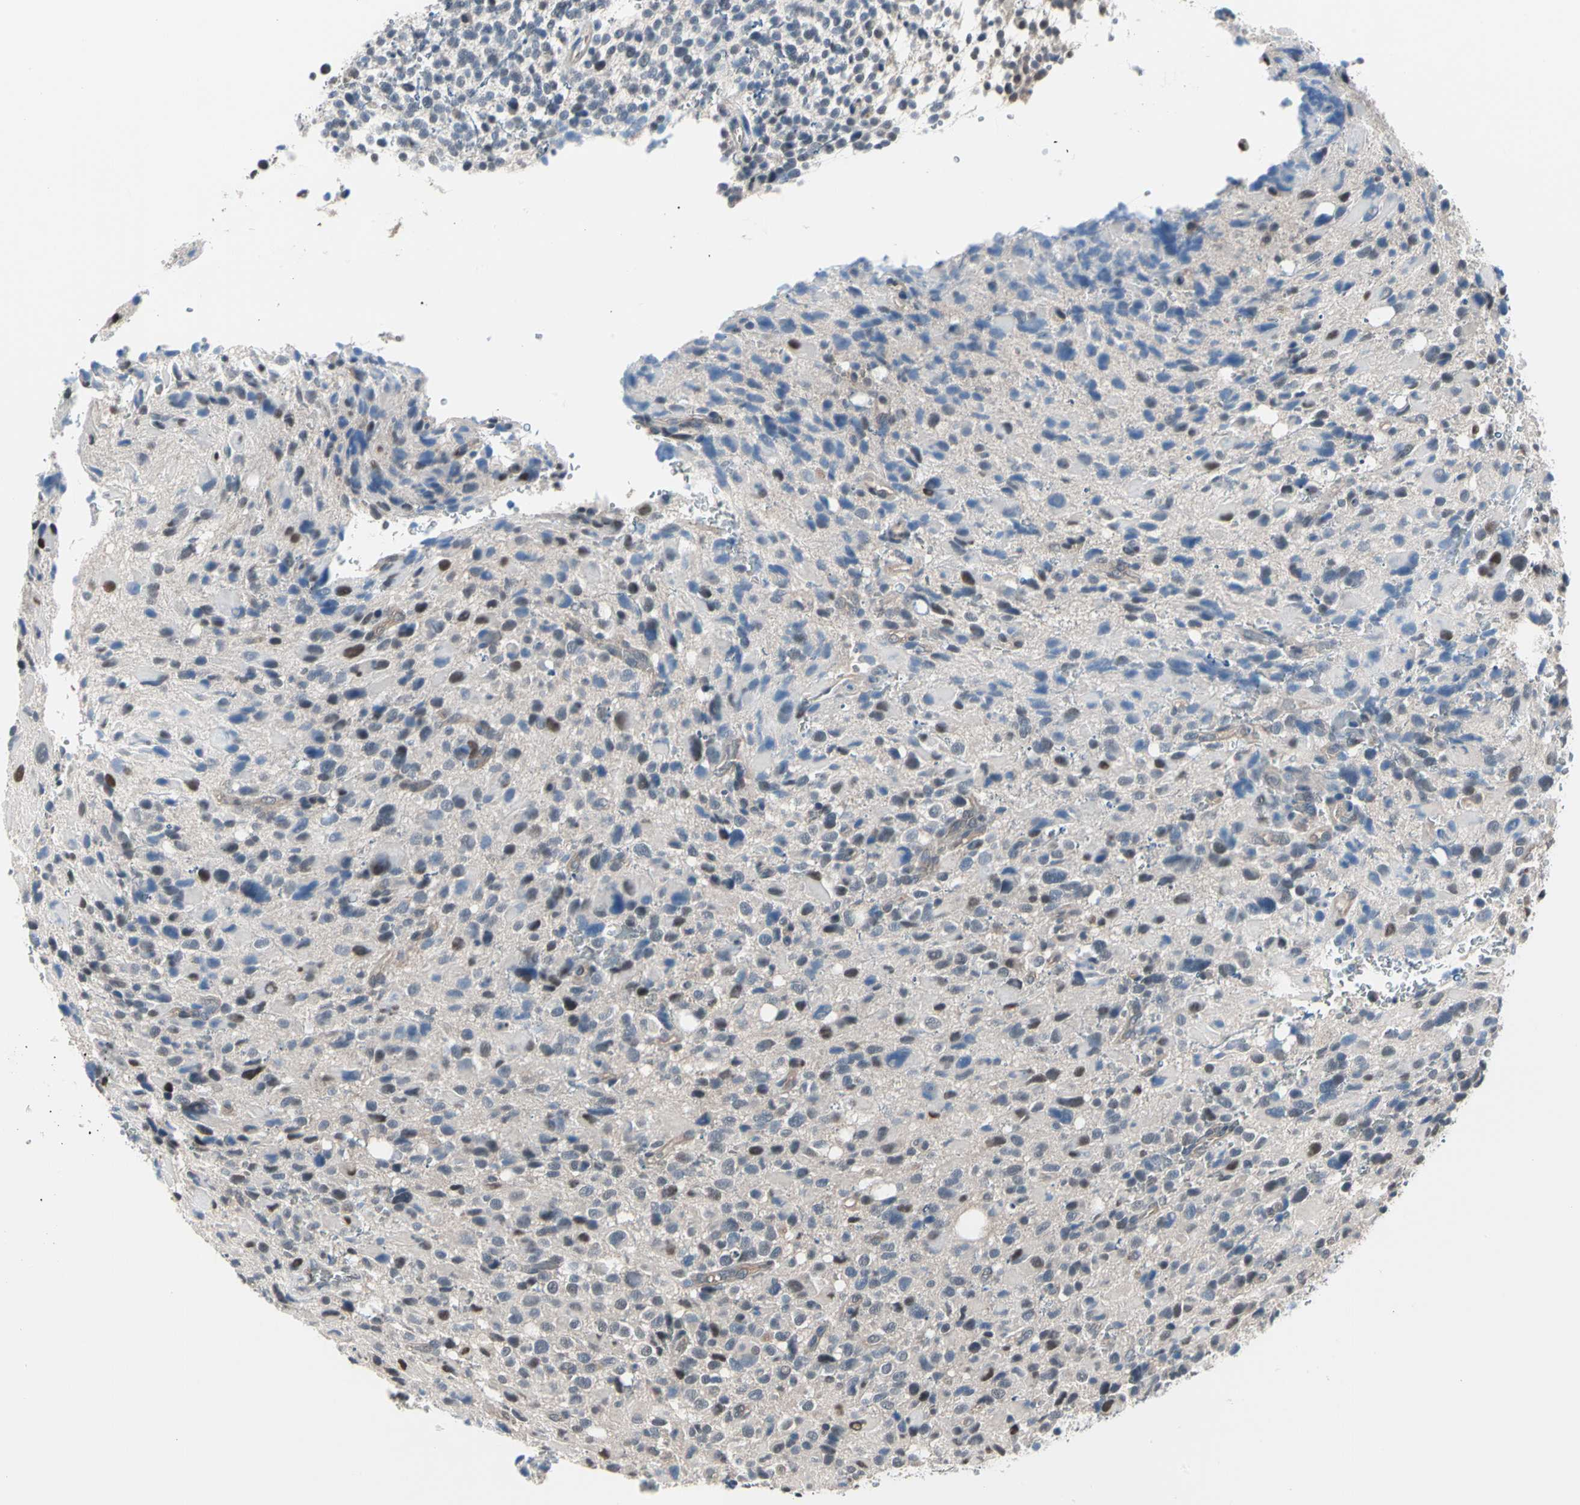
{"staining": {"intensity": "moderate", "quantity": "<25%", "location": "cytoplasmic/membranous,nuclear"}, "tissue": "glioma", "cell_type": "Tumor cells", "image_type": "cancer", "snomed": [{"axis": "morphology", "description": "Glioma, malignant, High grade"}, {"axis": "topography", "description": "Brain"}], "caption": "DAB immunohistochemical staining of human glioma displays moderate cytoplasmic/membranous and nuclear protein expression in approximately <25% of tumor cells. Using DAB (3,3'-diaminobenzidine) (brown) and hematoxylin (blue) stains, captured at high magnification using brightfield microscopy.", "gene": "PSMA2", "patient": {"sex": "male", "age": 48}}